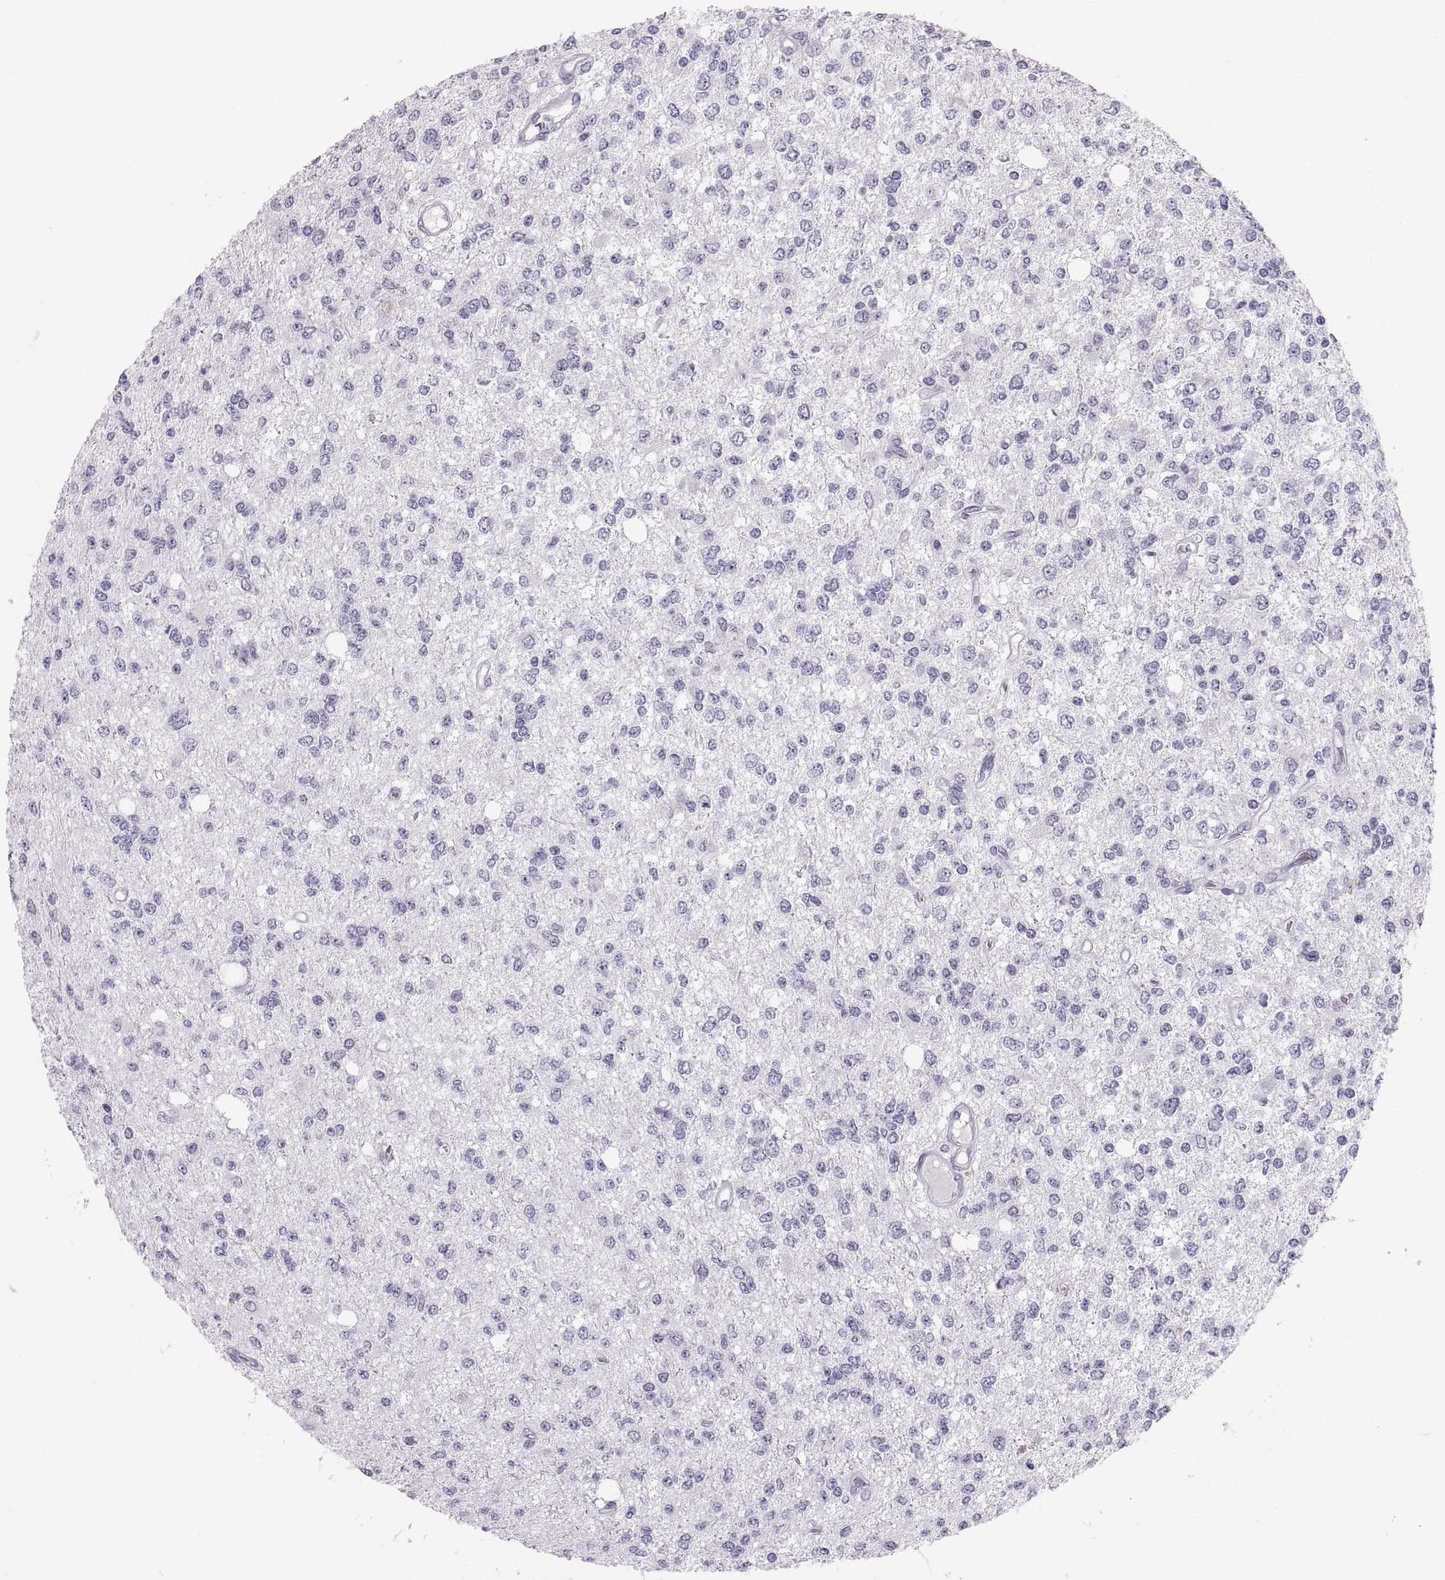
{"staining": {"intensity": "negative", "quantity": "none", "location": "none"}, "tissue": "glioma", "cell_type": "Tumor cells", "image_type": "cancer", "snomed": [{"axis": "morphology", "description": "Glioma, malignant, Low grade"}, {"axis": "topography", "description": "Brain"}], "caption": "IHC micrograph of neoplastic tissue: glioma stained with DAB (3,3'-diaminobenzidine) exhibits no significant protein staining in tumor cells.", "gene": "SLC22A6", "patient": {"sex": "male", "age": 67}}